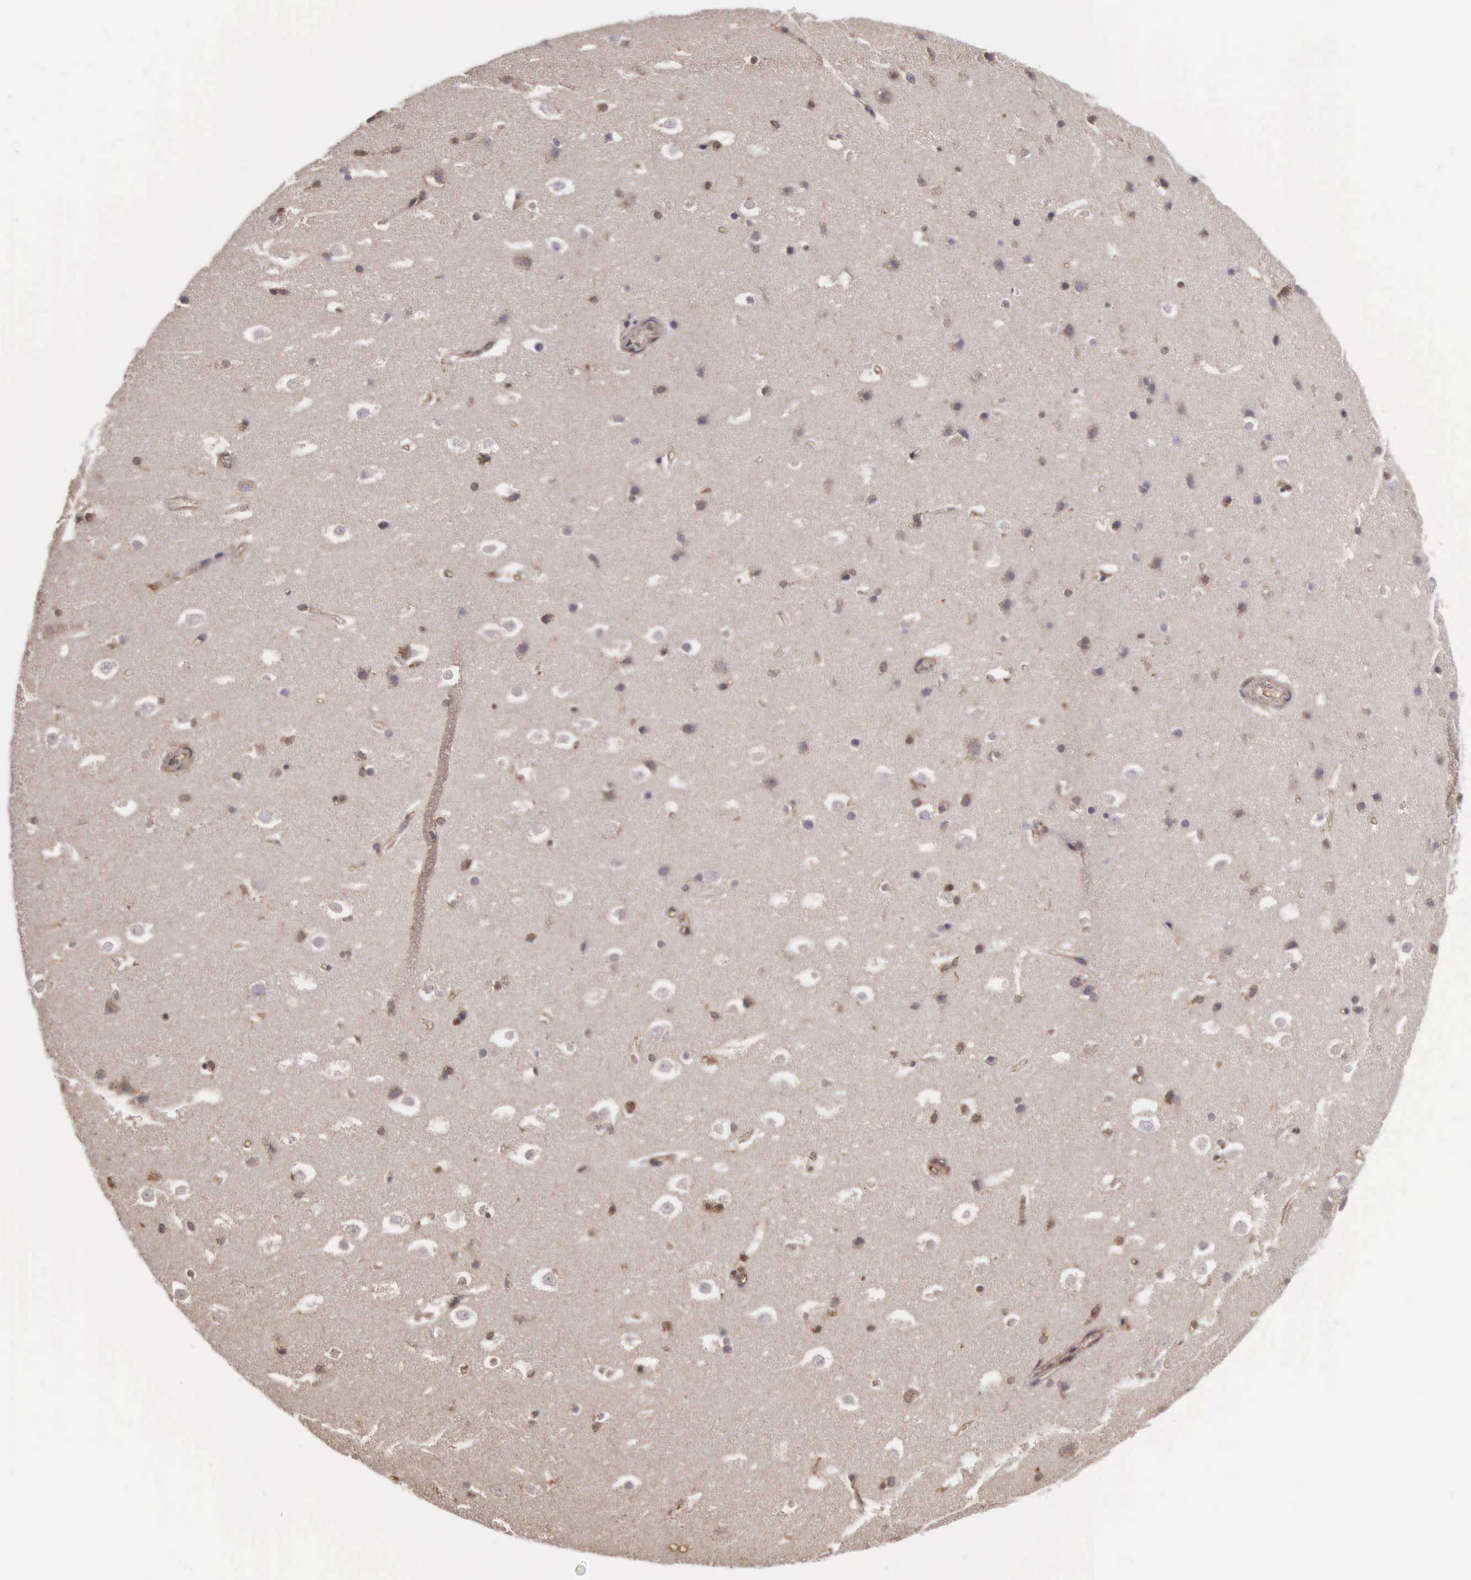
{"staining": {"intensity": "moderate", "quantity": "25%-75%", "location": "cytoplasmic/membranous"}, "tissue": "hippocampus", "cell_type": "Glial cells", "image_type": "normal", "snomed": [{"axis": "morphology", "description": "Normal tissue, NOS"}, {"axis": "topography", "description": "Hippocampus"}], "caption": "IHC (DAB) staining of benign human hippocampus reveals moderate cytoplasmic/membranous protein expression in approximately 25%-75% of glial cells.", "gene": "DHRS1", "patient": {"sex": "male", "age": 45}}